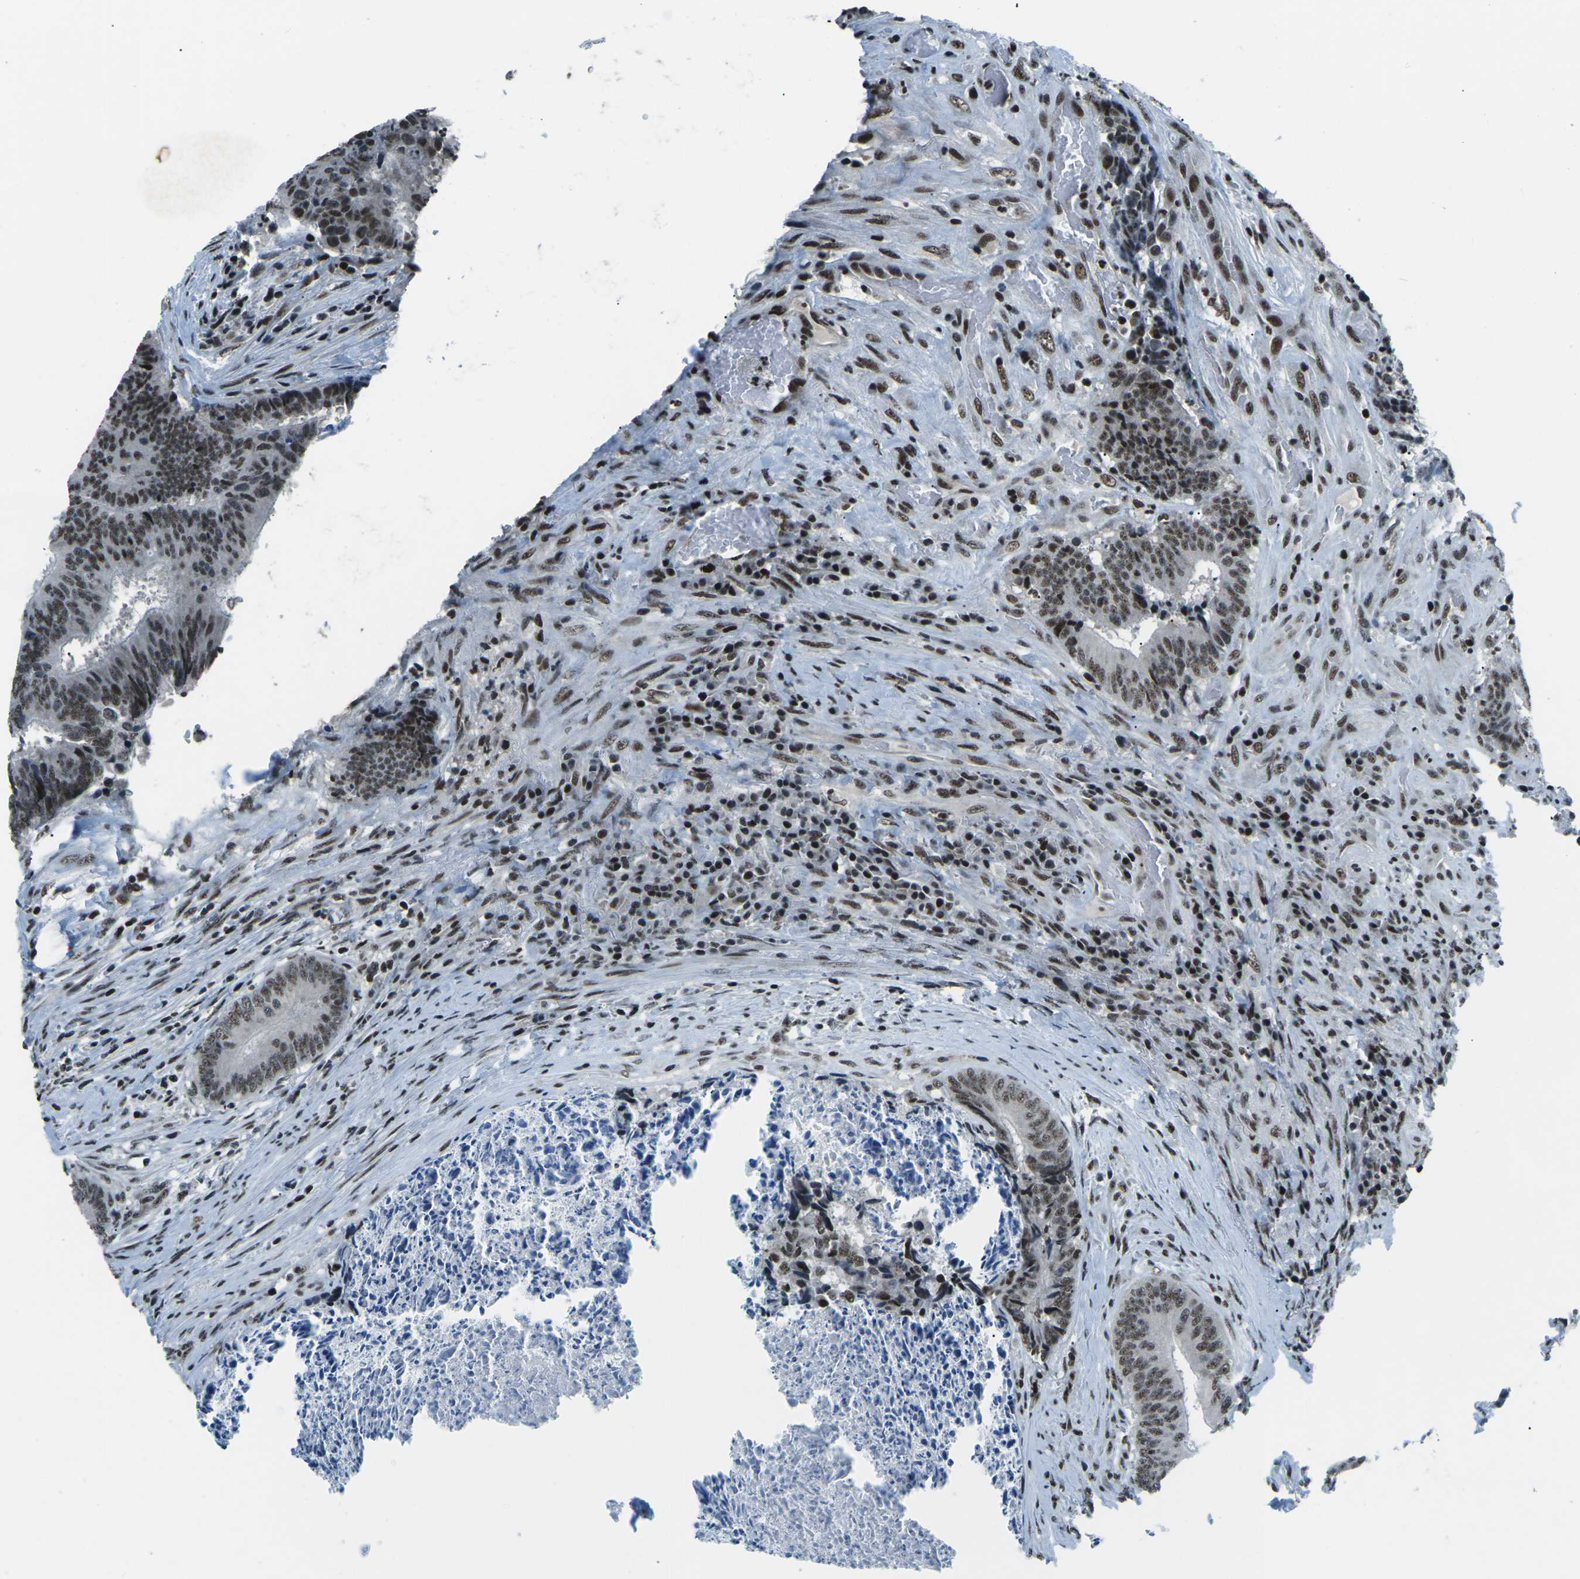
{"staining": {"intensity": "moderate", "quantity": ">75%", "location": "nuclear"}, "tissue": "colorectal cancer", "cell_type": "Tumor cells", "image_type": "cancer", "snomed": [{"axis": "morphology", "description": "Adenocarcinoma, NOS"}, {"axis": "topography", "description": "Rectum"}], "caption": "An IHC image of neoplastic tissue is shown. Protein staining in brown labels moderate nuclear positivity in colorectal cancer (adenocarcinoma) within tumor cells.", "gene": "RBL2", "patient": {"sex": "male", "age": 72}}